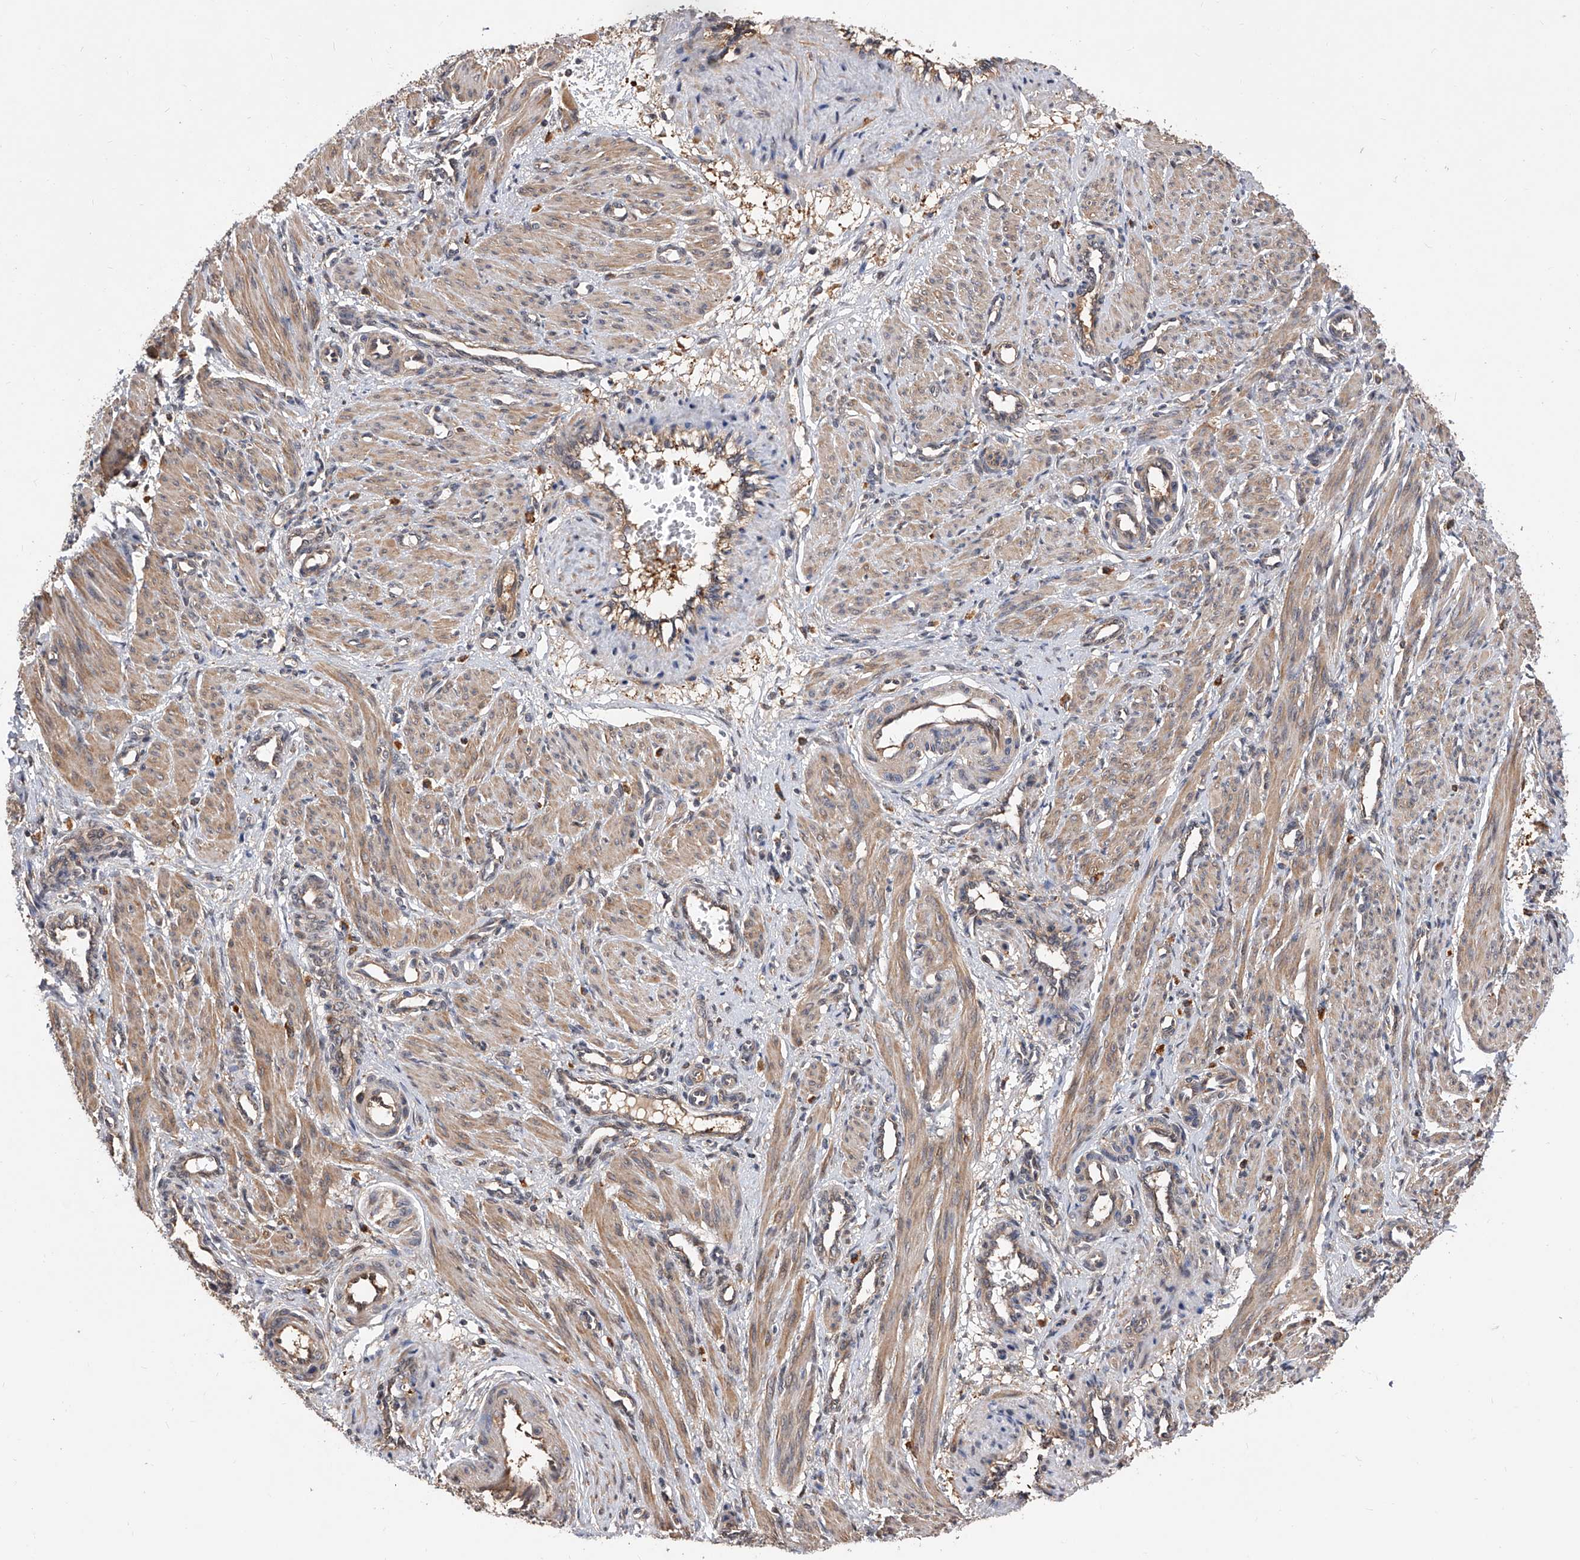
{"staining": {"intensity": "moderate", "quantity": ">75%", "location": "cytoplasmic/membranous"}, "tissue": "smooth muscle", "cell_type": "Smooth muscle cells", "image_type": "normal", "snomed": [{"axis": "morphology", "description": "Normal tissue, NOS"}, {"axis": "topography", "description": "Endometrium"}], "caption": "This micrograph exhibits IHC staining of normal smooth muscle, with medium moderate cytoplasmic/membranous positivity in about >75% of smooth muscle cells.", "gene": "GMDS", "patient": {"sex": "female", "age": 33}}